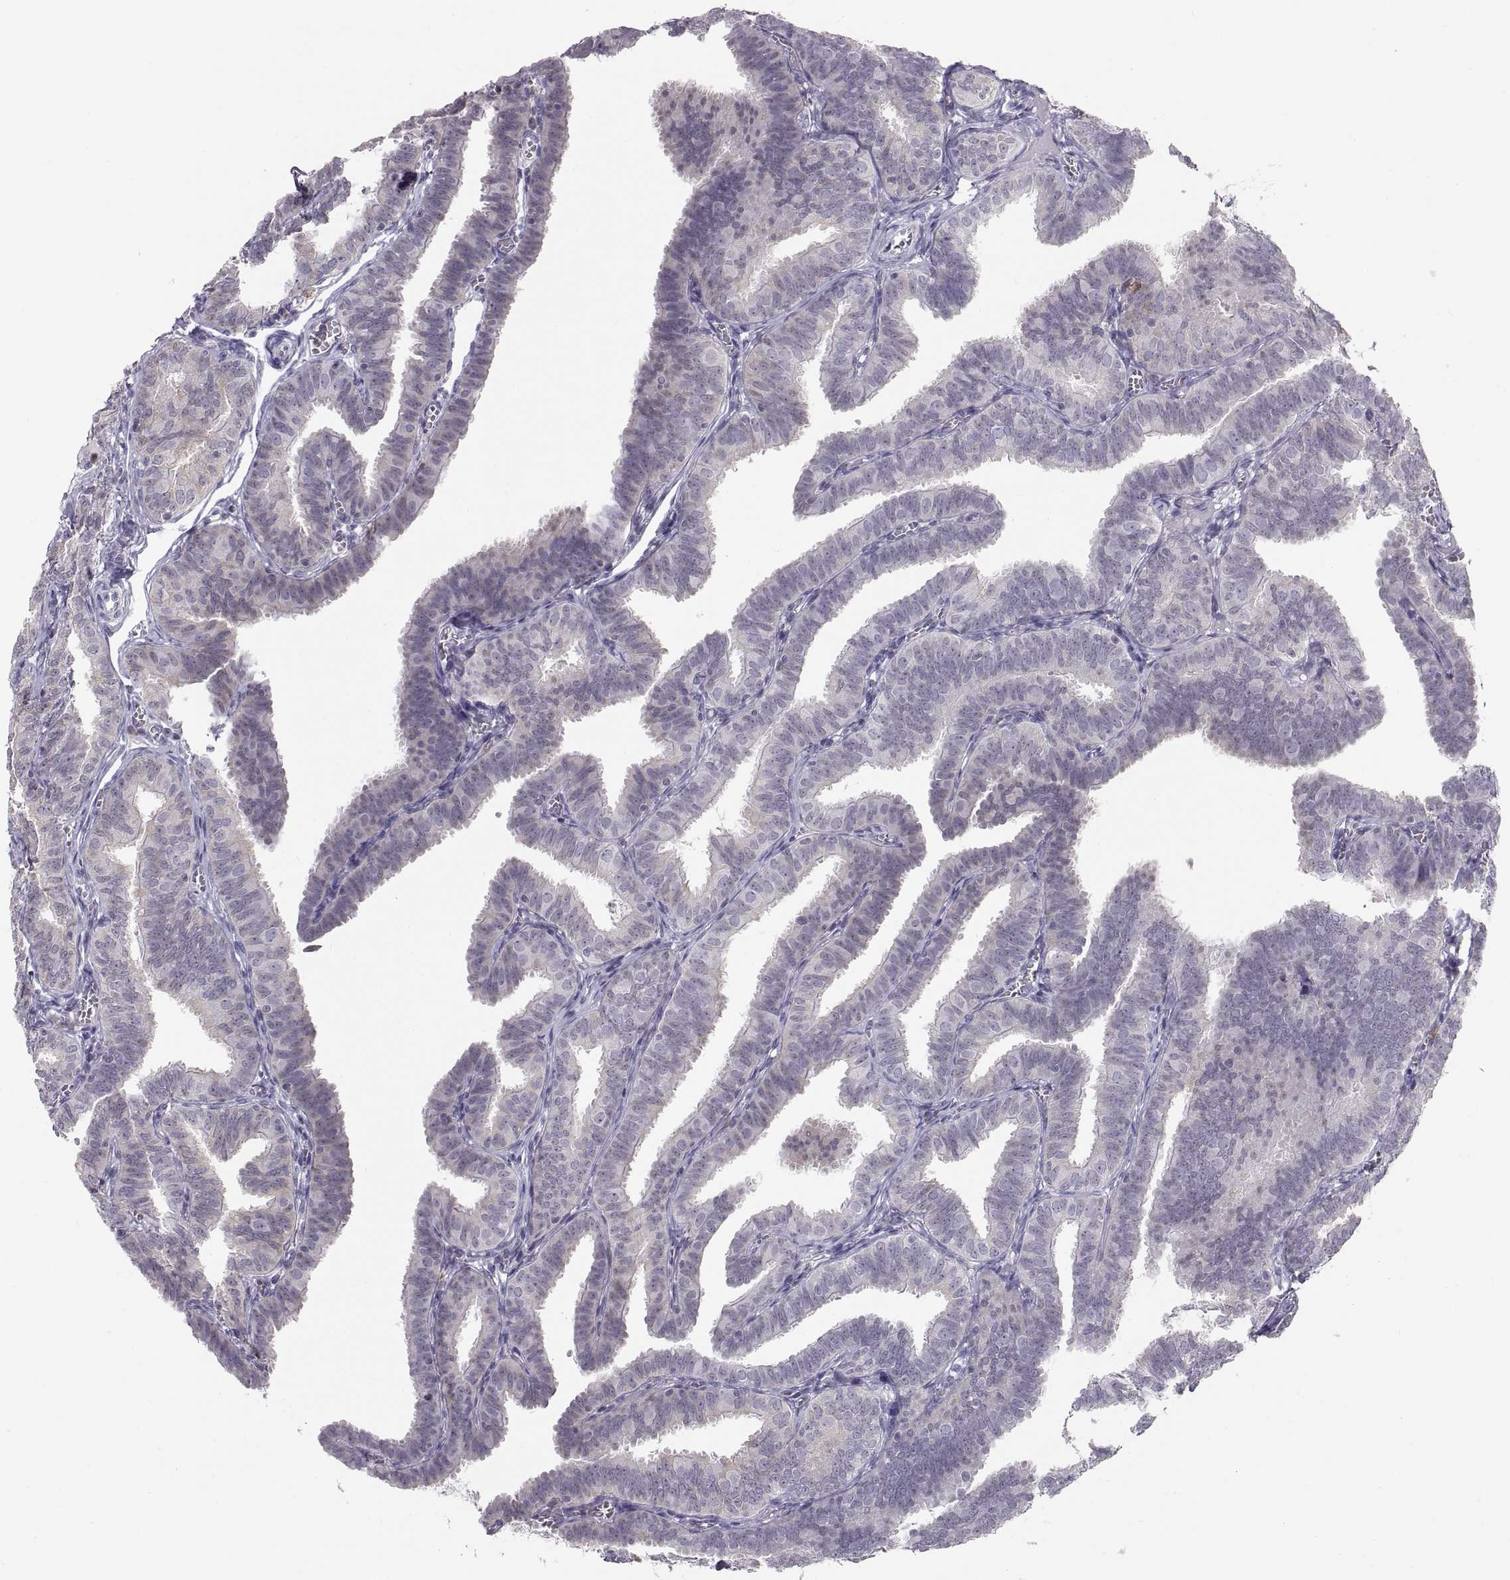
{"staining": {"intensity": "negative", "quantity": "none", "location": "none"}, "tissue": "fallopian tube", "cell_type": "Glandular cells", "image_type": "normal", "snomed": [{"axis": "morphology", "description": "Normal tissue, NOS"}, {"axis": "topography", "description": "Fallopian tube"}], "caption": "The immunohistochemistry (IHC) photomicrograph has no significant positivity in glandular cells of fallopian tube.", "gene": "ERO1A", "patient": {"sex": "female", "age": 25}}